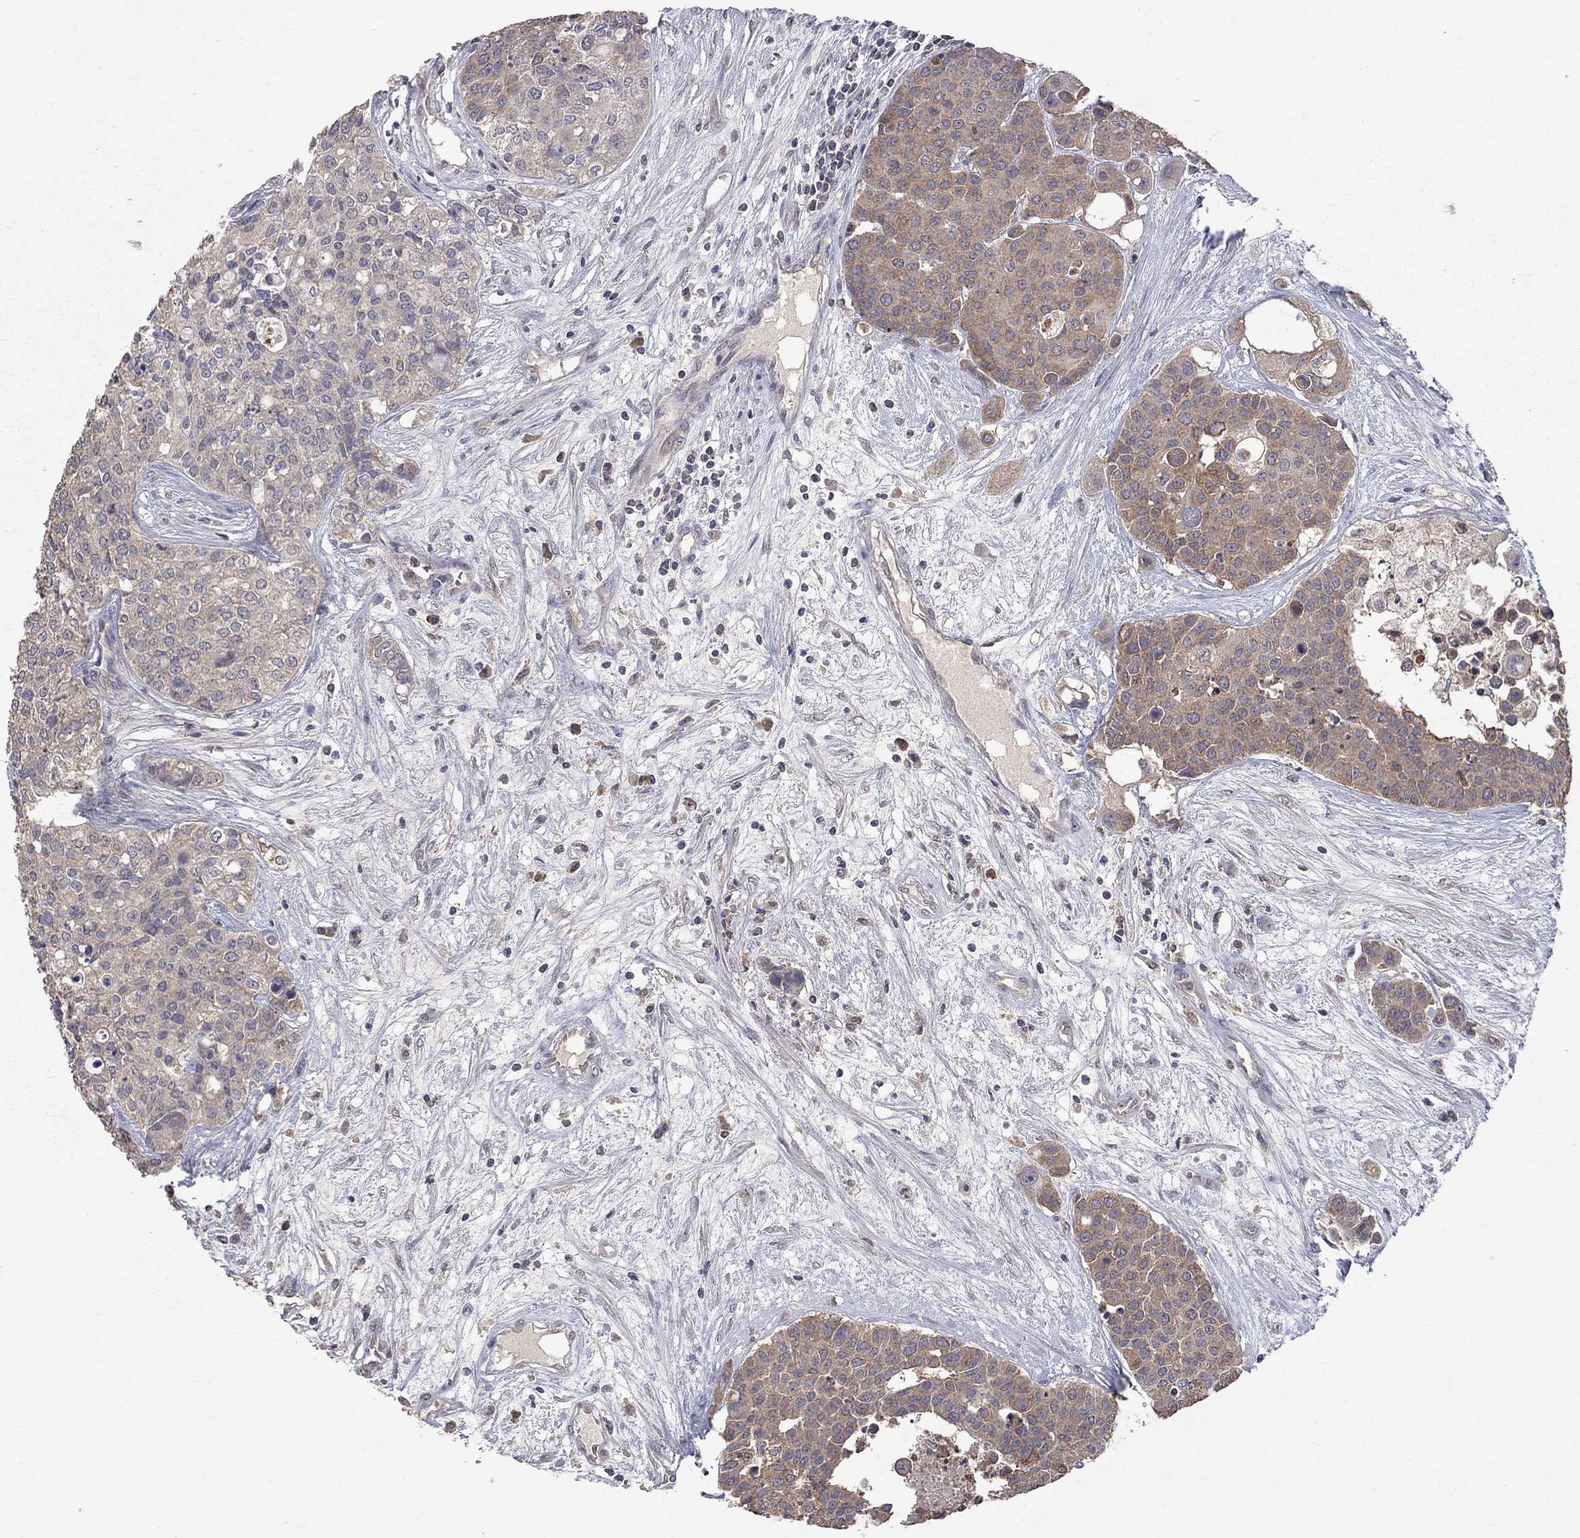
{"staining": {"intensity": "moderate", "quantity": ">75%", "location": "cytoplasmic/membranous"}, "tissue": "carcinoid", "cell_type": "Tumor cells", "image_type": "cancer", "snomed": [{"axis": "morphology", "description": "Carcinoid, malignant, NOS"}, {"axis": "topography", "description": "Colon"}], "caption": "A photomicrograph showing moderate cytoplasmic/membranous expression in about >75% of tumor cells in carcinoid, as visualized by brown immunohistochemical staining.", "gene": "HTR6", "patient": {"sex": "male", "age": 81}}